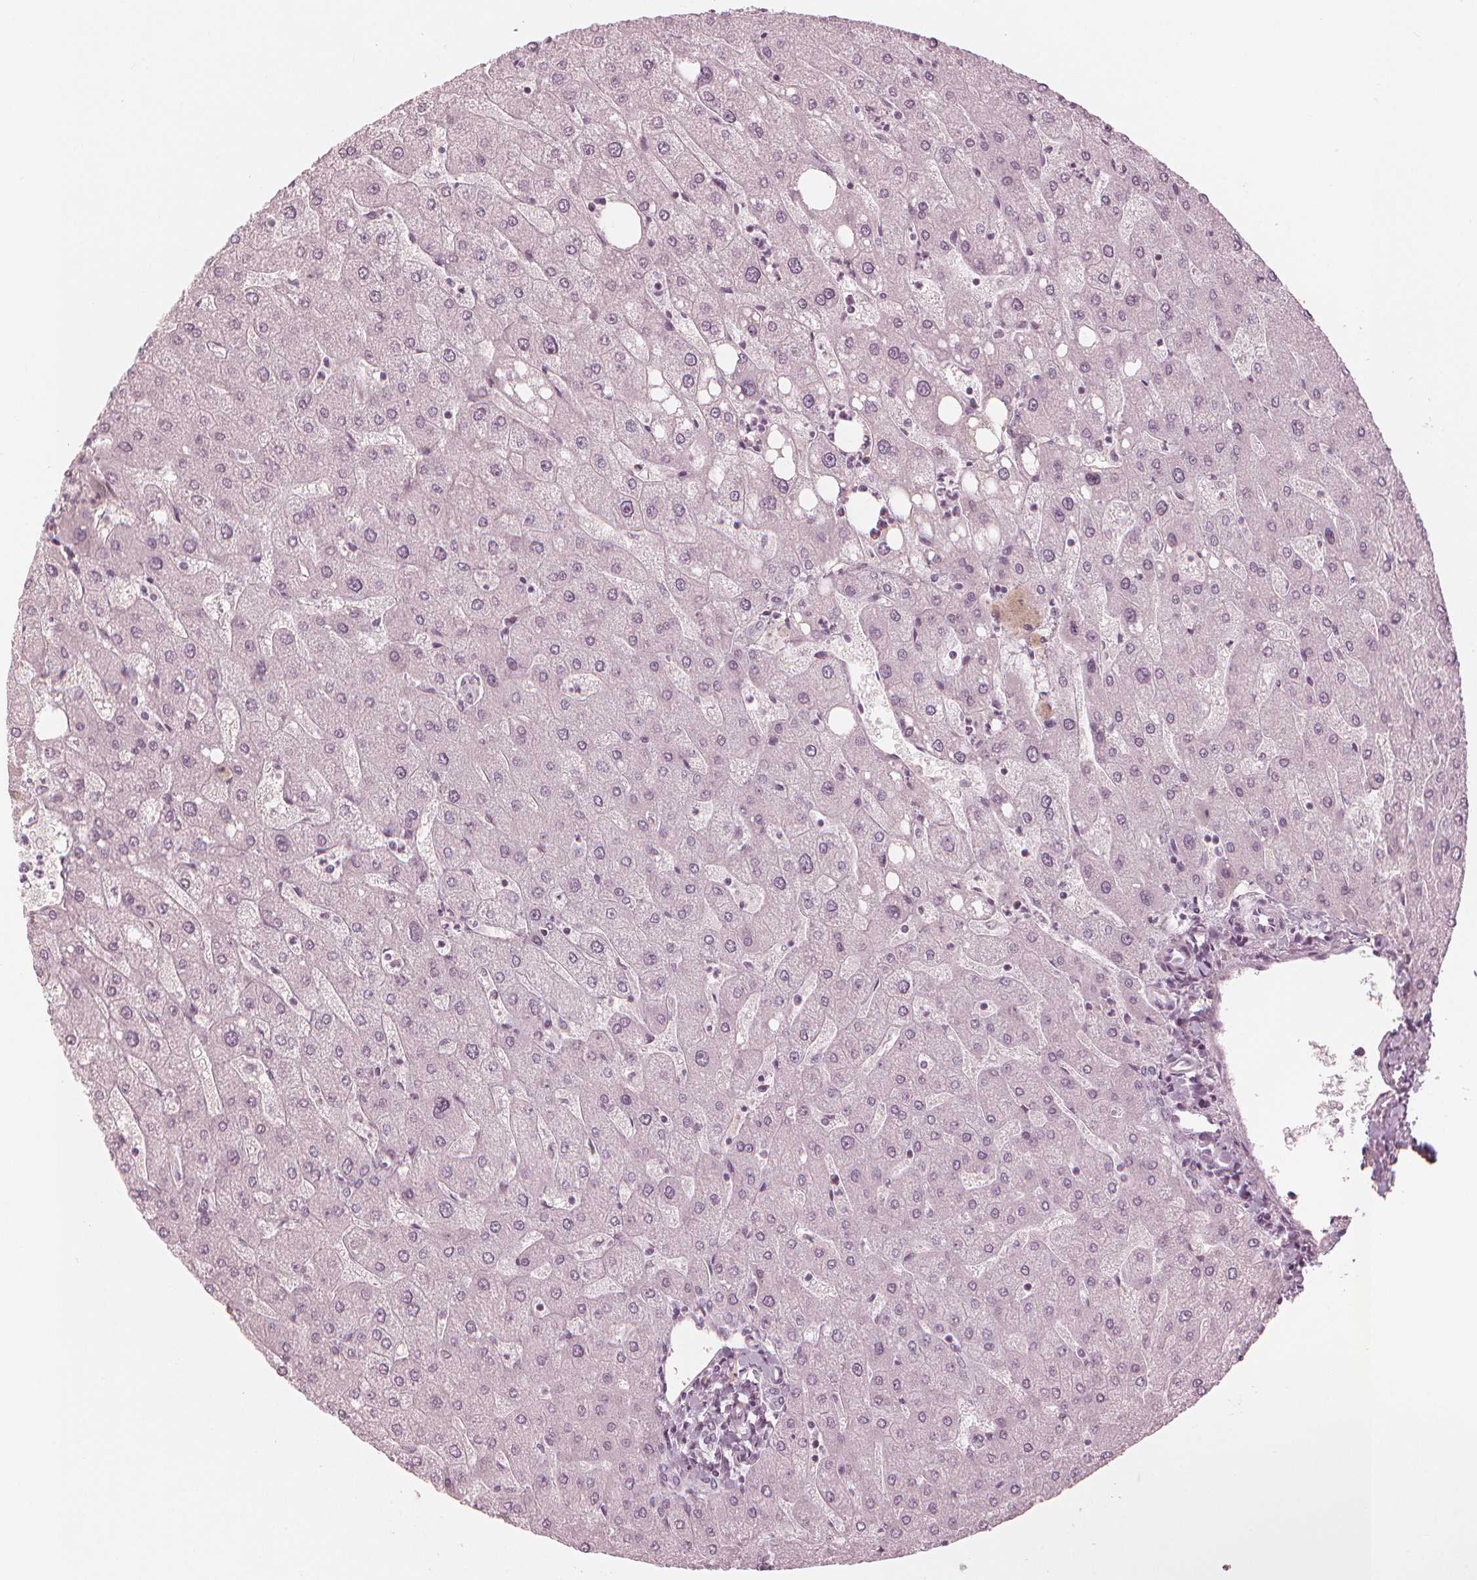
{"staining": {"intensity": "negative", "quantity": "none", "location": "none"}, "tissue": "liver", "cell_type": "Cholangiocytes", "image_type": "normal", "snomed": [{"axis": "morphology", "description": "Normal tissue, NOS"}, {"axis": "topography", "description": "Liver"}], "caption": "IHC image of normal liver: human liver stained with DAB reveals no significant protein staining in cholangiocytes.", "gene": "PAEP", "patient": {"sex": "male", "age": 67}}